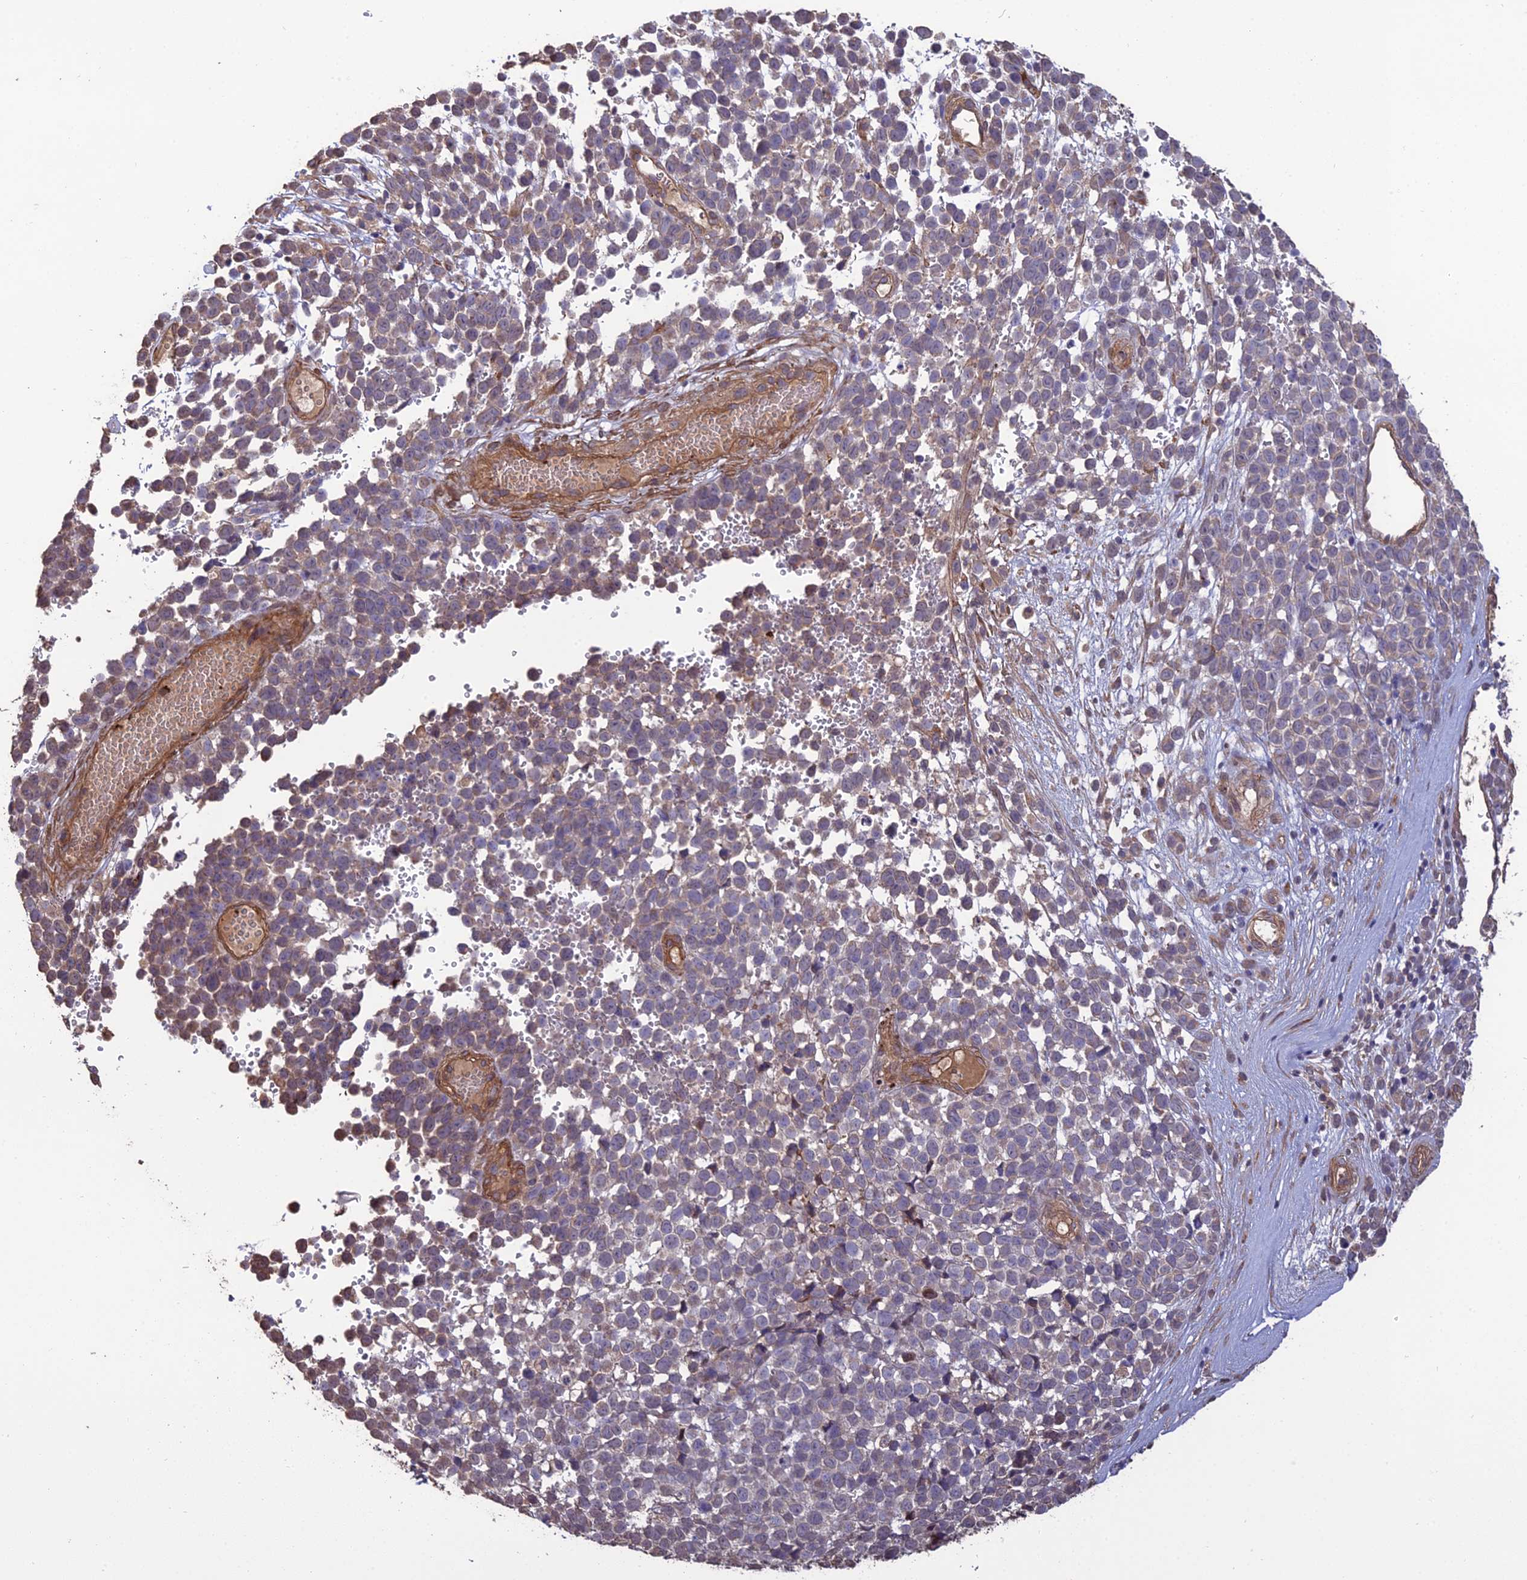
{"staining": {"intensity": "weak", "quantity": "25%-75%", "location": "cytoplasmic/membranous"}, "tissue": "melanoma", "cell_type": "Tumor cells", "image_type": "cancer", "snomed": [{"axis": "morphology", "description": "Malignant melanoma, NOS"}, {"axis": "topography", "description": "Nose, NOS"}], "caption": "About 25%-75% of tumor cells in human melanoma reveal weak cytoplasmic/membranous protein expression as visualized by brown immunohistochemical staining.", "gene": "ATP6V0A2", "patient": {"sex": "female", "age": 48}}